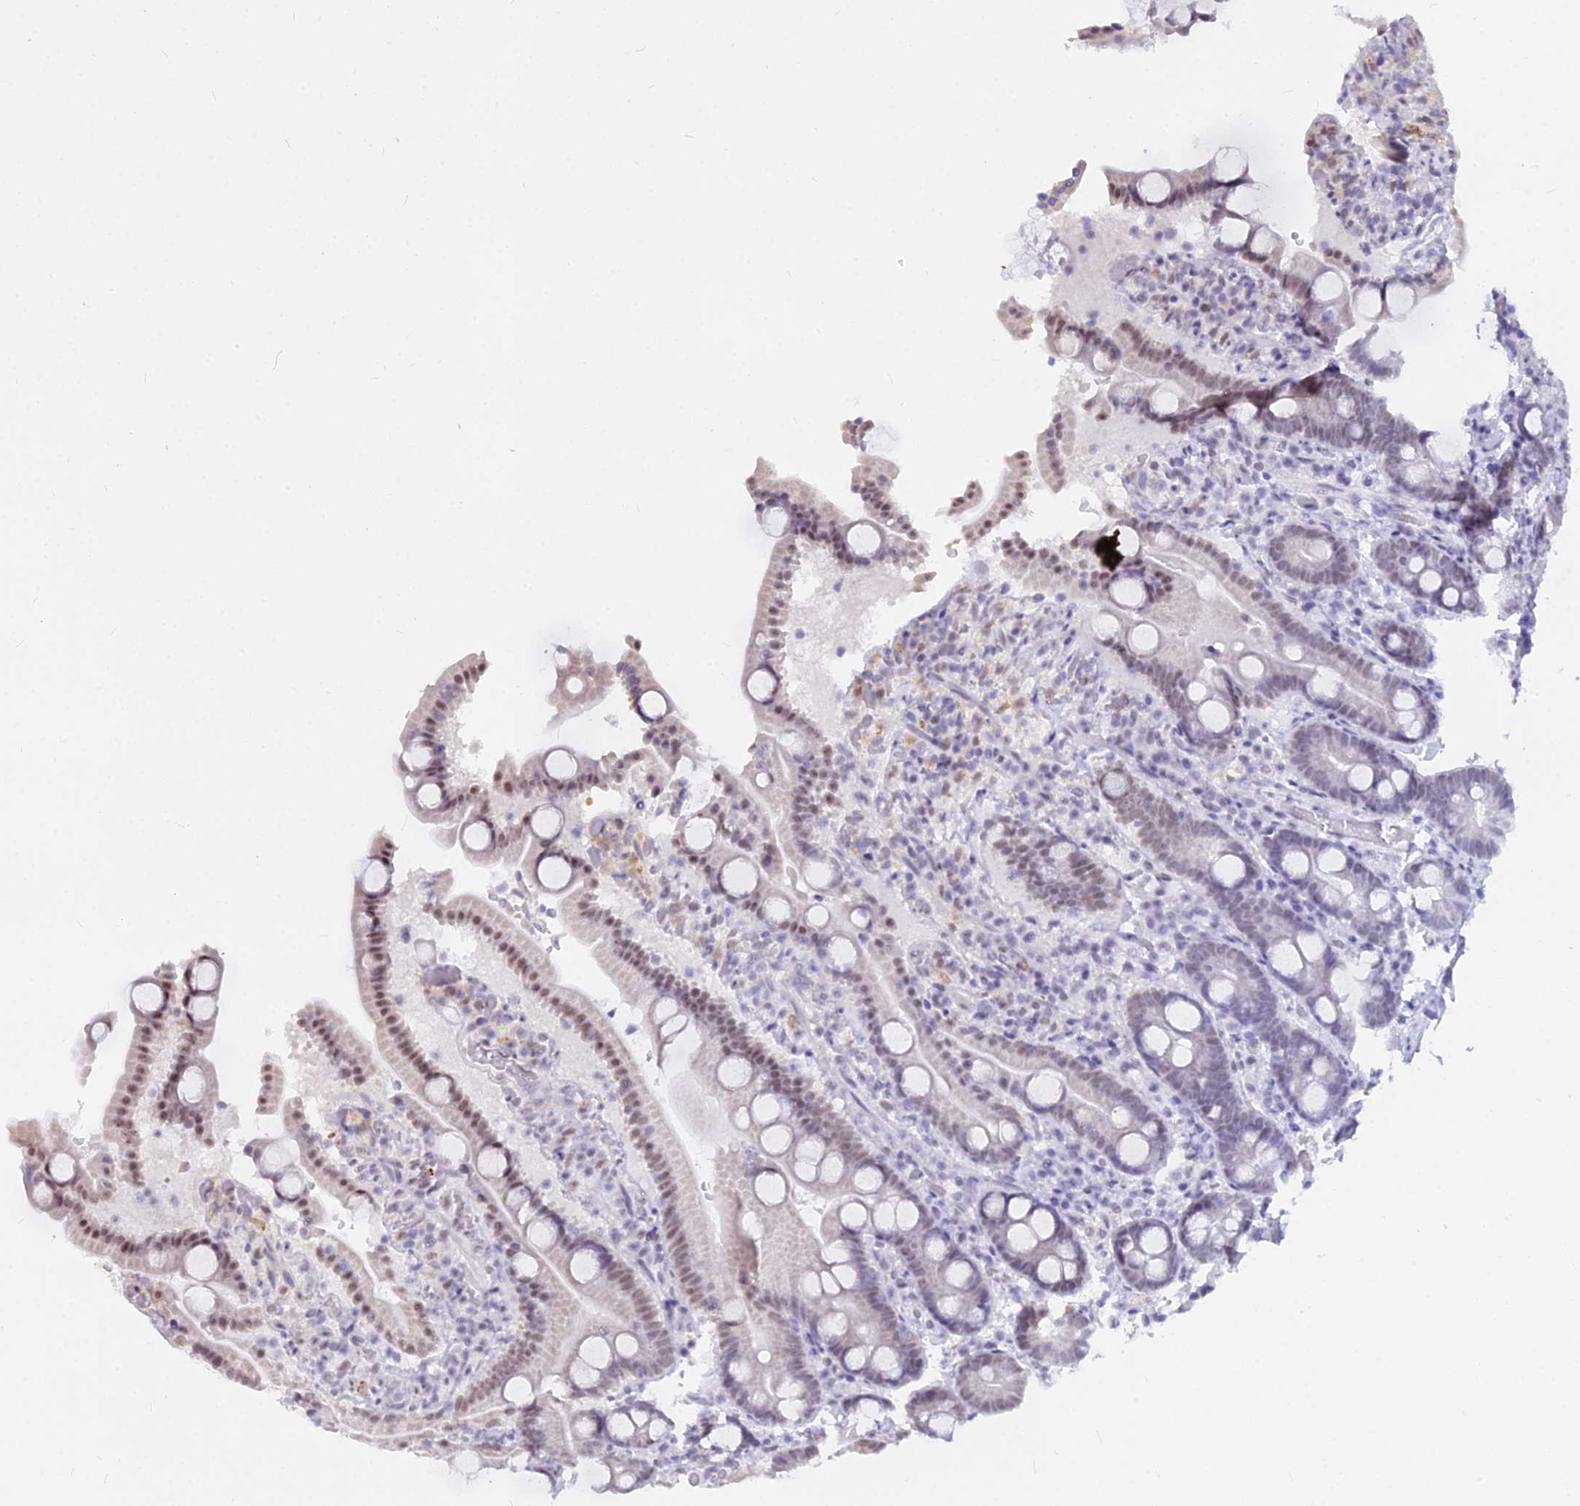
{"staining": {"intensity": "weak", "quantity": ">75%", "location": "nuclear"}, "tissue": "duodenum", "cell_type": "Glandular cells", "image_type": "normal", "snomed": [{"axis": "morphology", "description": "Normal tissue, NOS"}, {"axis": "topography", "description": "Duodenum"}], "caption": "The micrograph displays staining of normal duodenum, revealing weak nuclear protein positivity (brown color) within glandular cells.", "gene": "ALG10B", "patient": {"sex": "male", "age": 55}}